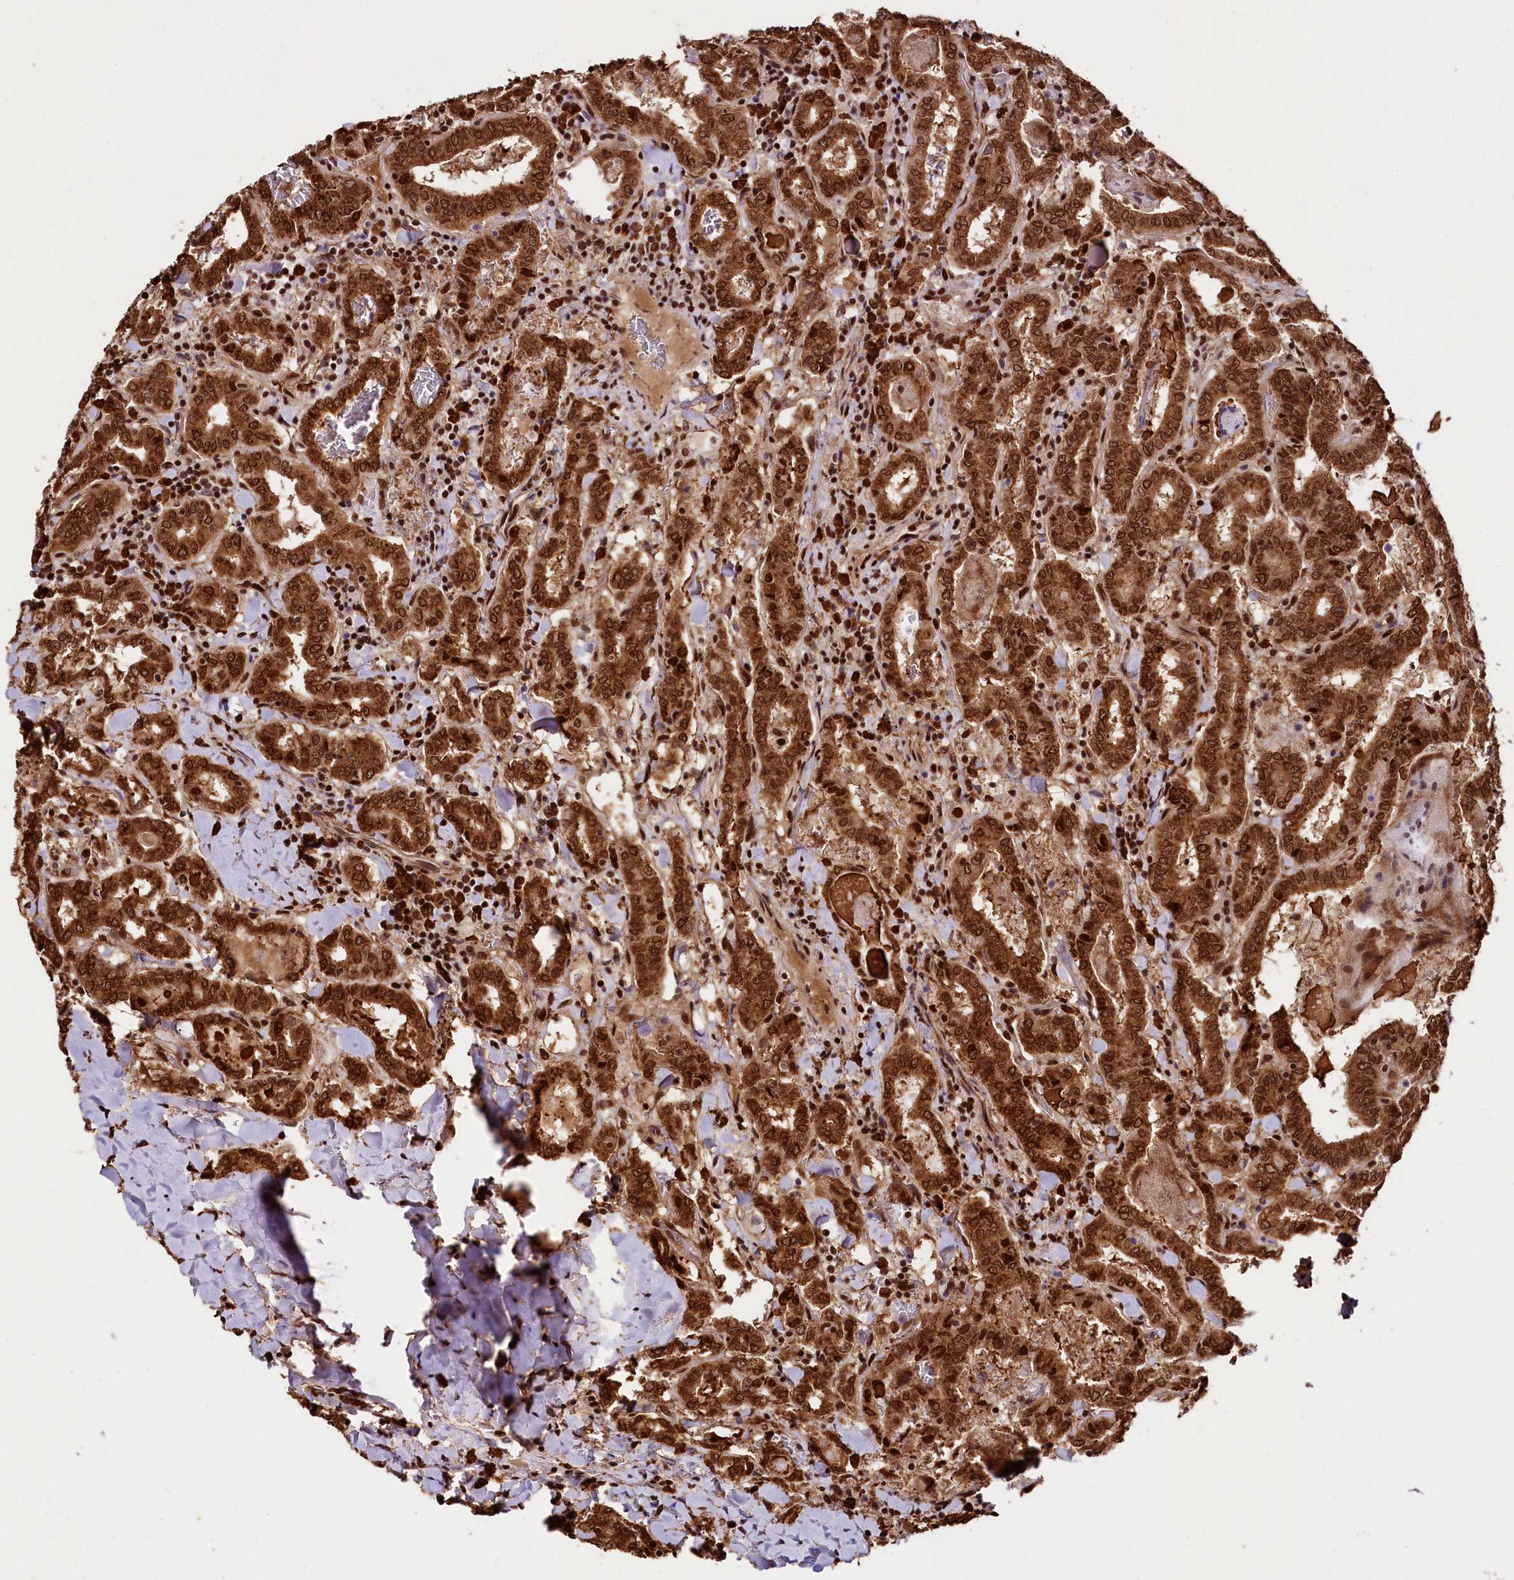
{"staining": {"intensity": "strong", "quantity": ">75%", "location": "cytoplasmic/membranous,nuclear"}, "tissue": "thyroid cancer", "cell_type": "Tumor cells", "image_type": "cancer", "snomed": [{"axis": "morphology", "description": "Papillary adenocarcinoma, NOS"}, {"axis": "topography", "description": "Thyroid gland"}], "caption": "Immunohistochemical staining of papillary adenocarcinoma (thyroid) exhibits high levels of strong cytoplasmic/membranous and nuclear staining in about >75% of tumor cells.", "gene": "PDS5B", "patient": {"sex": "female", "age": 72}}